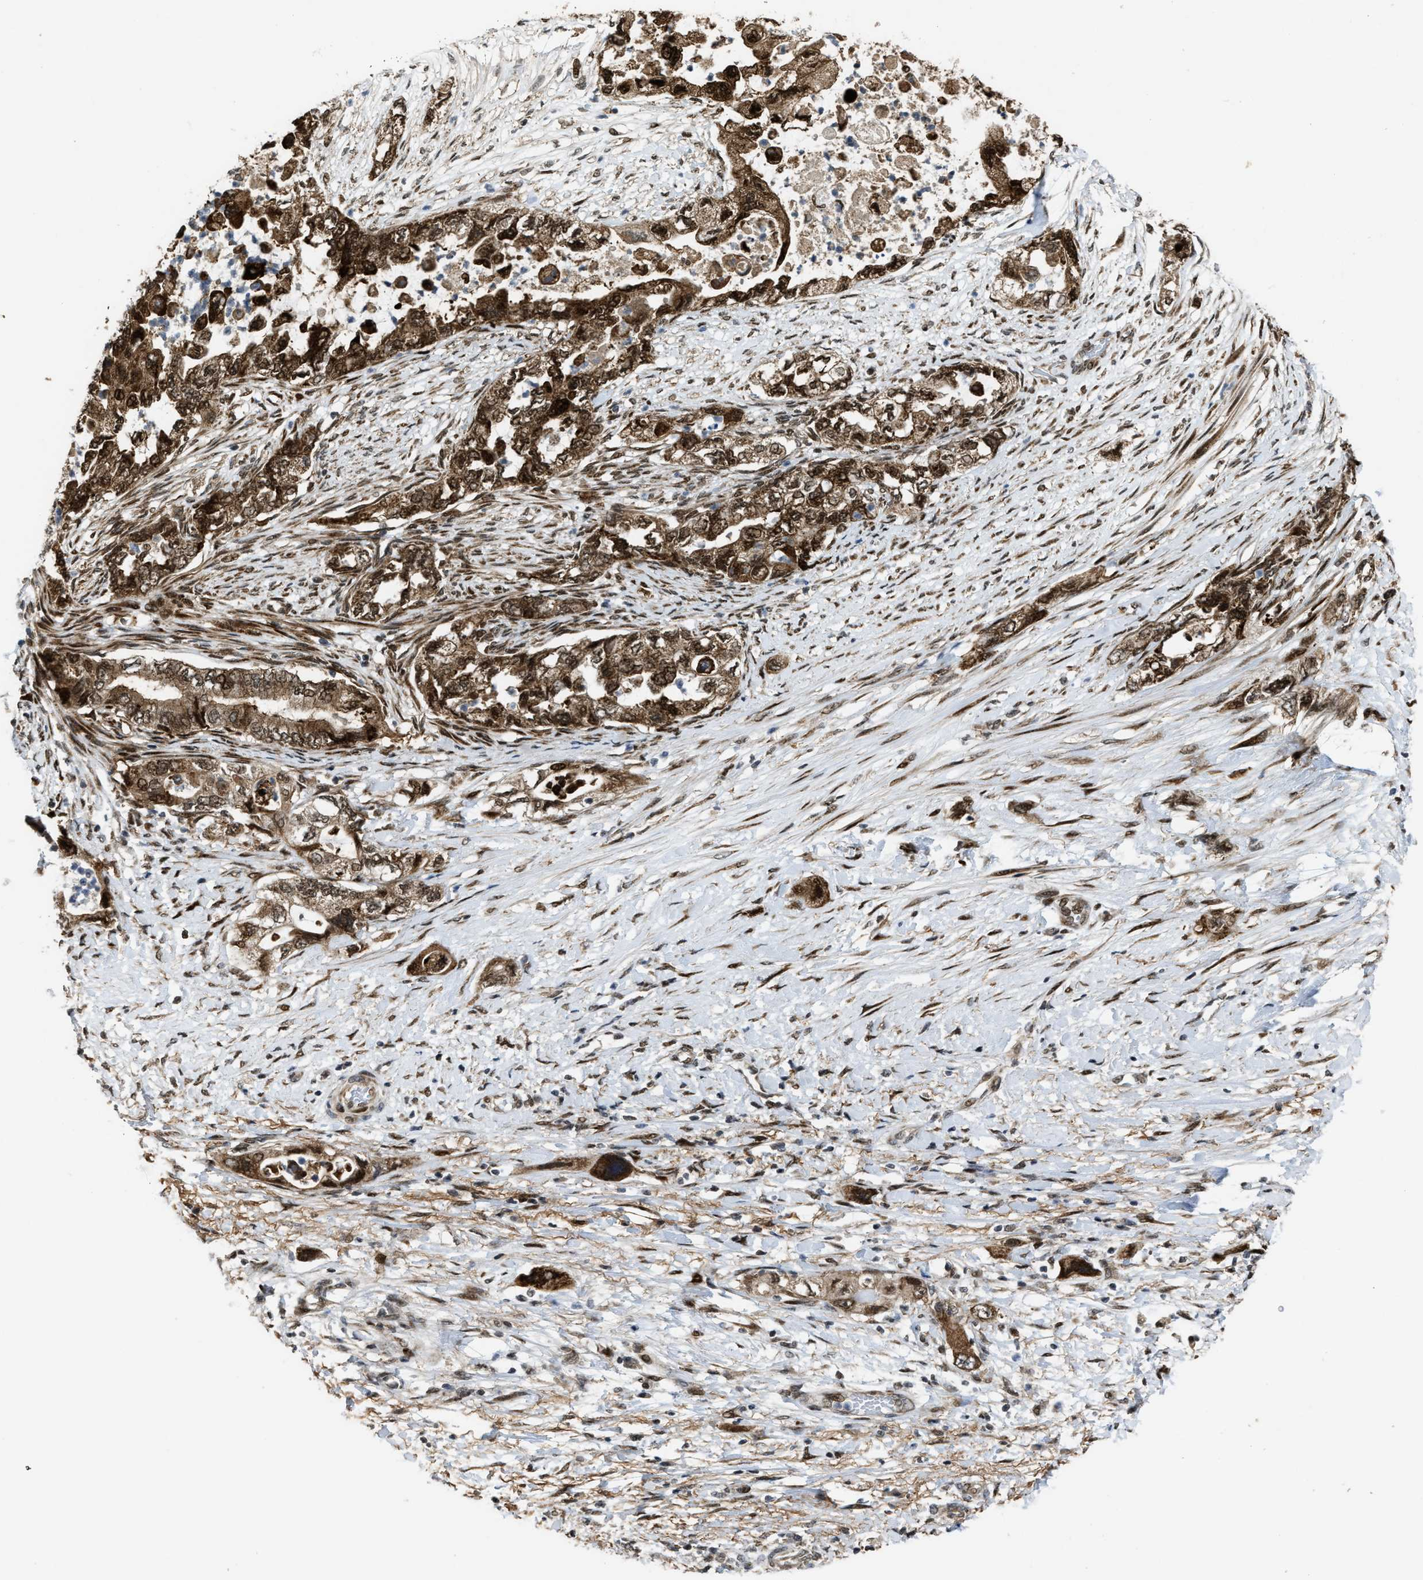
{"staining": {"intensity": "strong", "quantity": ">75%", "location": "cytoplasmic/membranous,nuclear"}, "tissue": "pancreatic cancer", "cell_type": "Tumor cells", "image_type": "cancer", "snomed": [{"axis": "morphology", "description": "Adenocarcinoma, NOS"}, {"axis": "topography", "description": "Pancreas"}], "caption": "Protein analysis of adenocarcinoma (pancreatic) tissue reveals strong cytoplasmic/membranous and nuclear expression in about >75% of tumor cells. The protein is shown in brown color, while the nuclei are stained blue.", "gene": "ZNF250", "patient": {"sex": "female", "age": 73}}